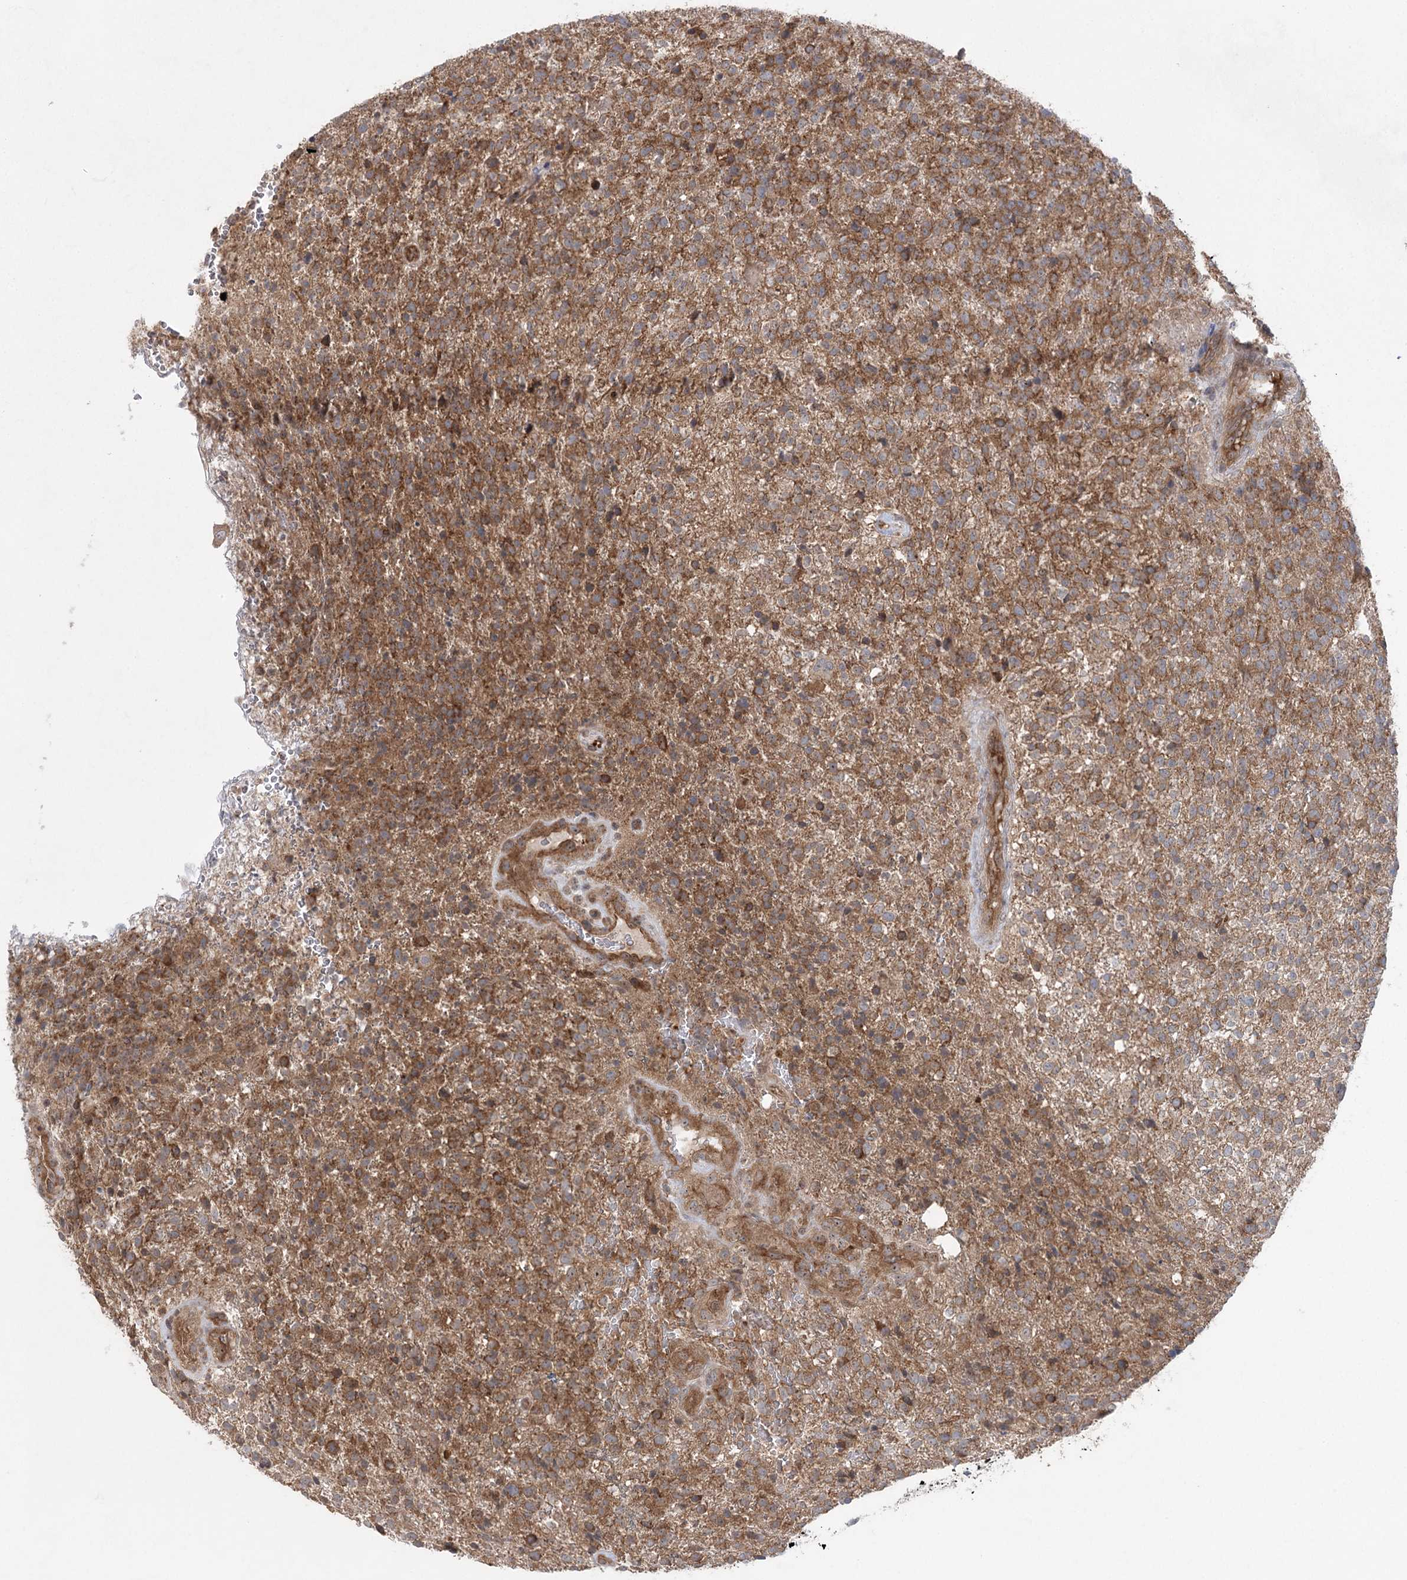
{"staining": {"intensity": "moderate", "quantity": "25%-75%", "location": "cytoplasmic/membranous"}, "tissue": "glioma", "cell_type": "Tumor cells", "image_type": "cancer", "snomed": [{"axis": "morphology", "description": "Glioma, malignant, High grade"}, {"axis": "topography", "description": "Brain"}], "caption": "Tumor cells show medium levels of moderate cytoplasmic/membranous expression in about 25%-75% of cells in human glioma. The staining is performed using DAB (3,3'-diaminobenzidine) brown chromogen to label protein expression. The nuclei are counter-stained blue using hematoxylin.", "gene": "EIF3A", "patient": {"sex": "male", "age": 56}}